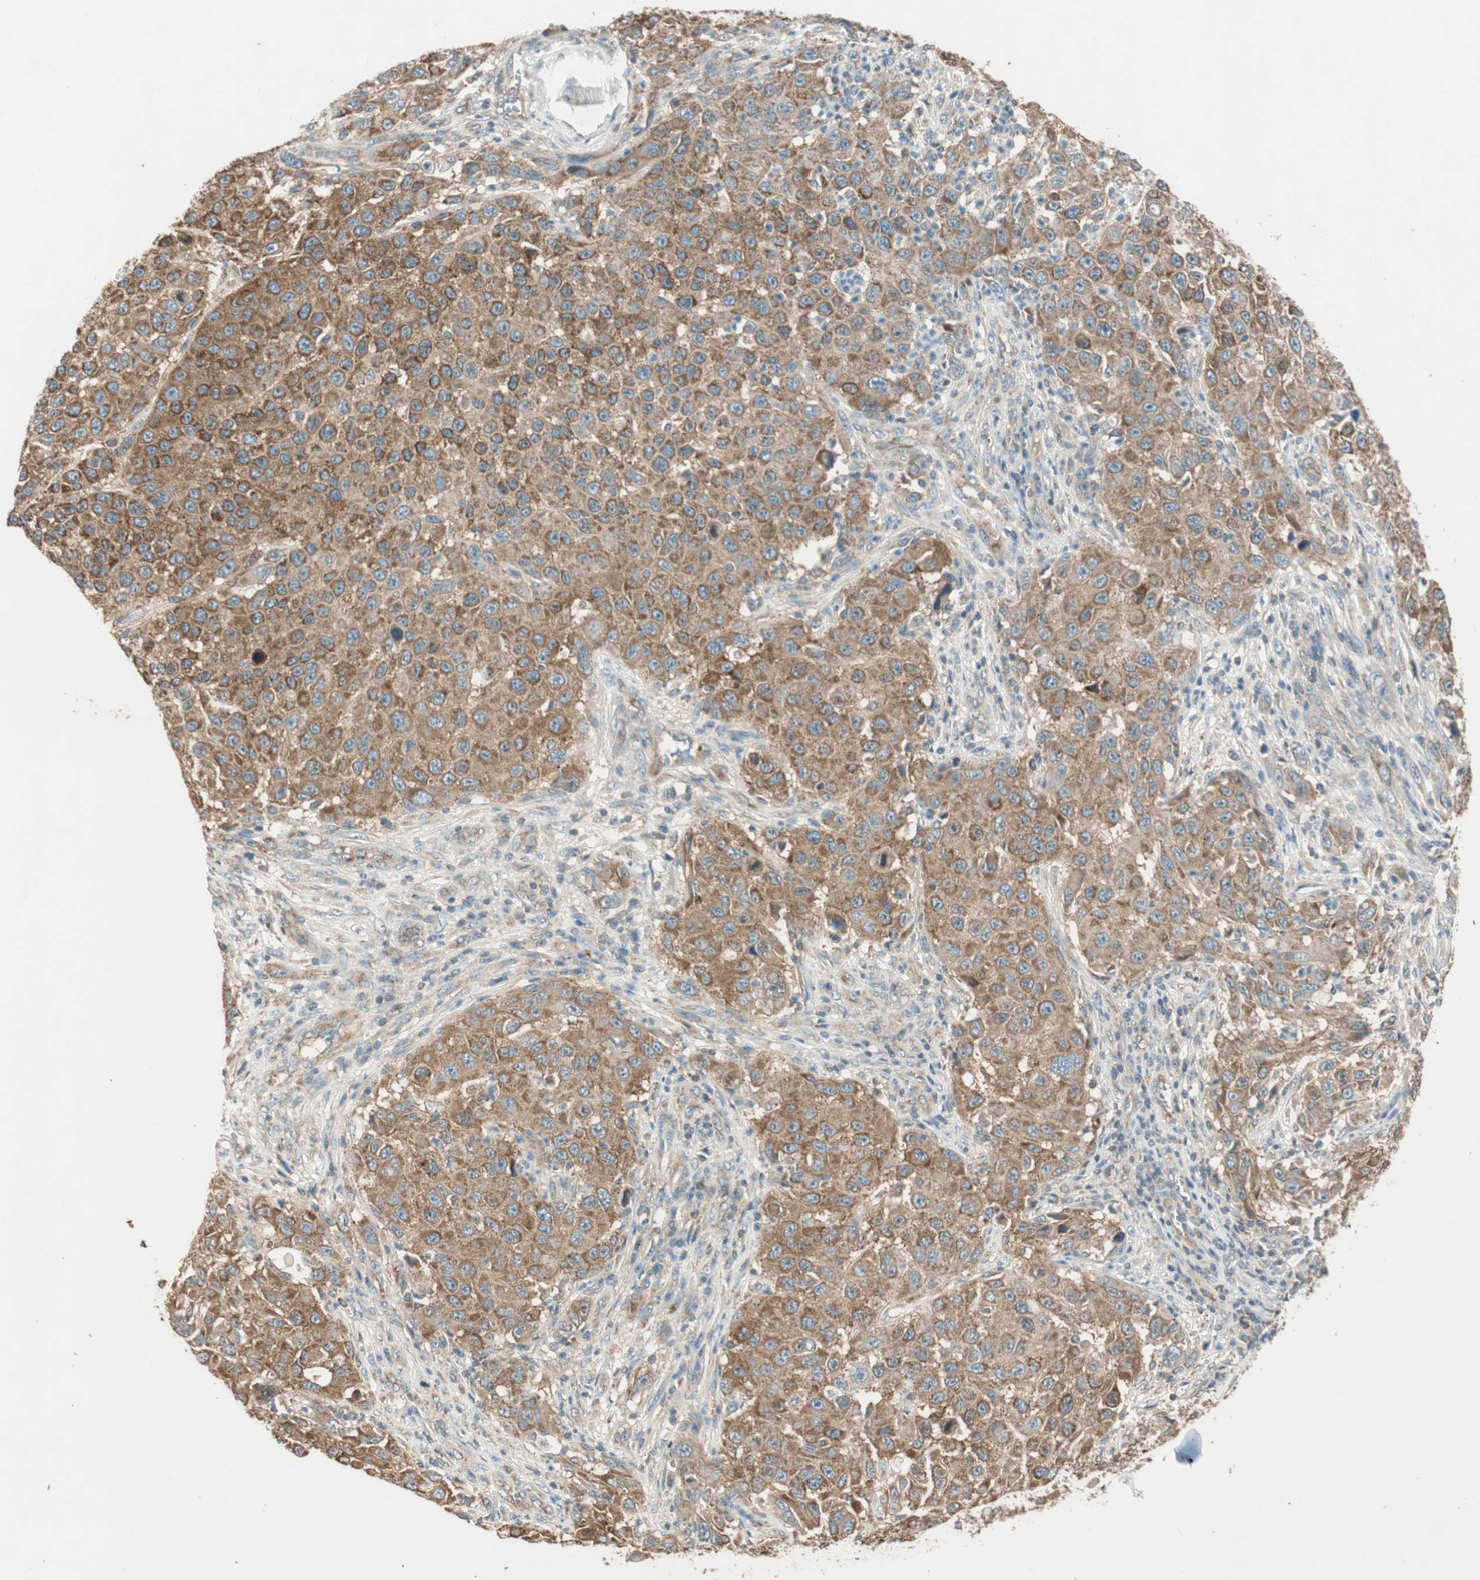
{"staining": {"intensity": "strong", "quantity": ">75%", "location": "cytoplasmic/membranous"}, "tissue": "melanoma", "cell_type": "Tumor cells", "image_type": "cancer", "snomed": [{"axis": "morphology", "description": "Malignant melanoma, Metastatic site"}, {"axis": "topography", "description": "Lymph node"}], "caption": "High-magnification brightfield microscopy of malignant melanoma (metastatic site) stained with DAB (3,3'-diaminobenzidine) (brown) and counterstained with hematoxylin (blue). tumor cells exhibit strong cytoplasmic/membranous positivity is seen in about>75% of cells.", "gene": "CC2D1A", "patient": {"sex": "male", "age": 61}}